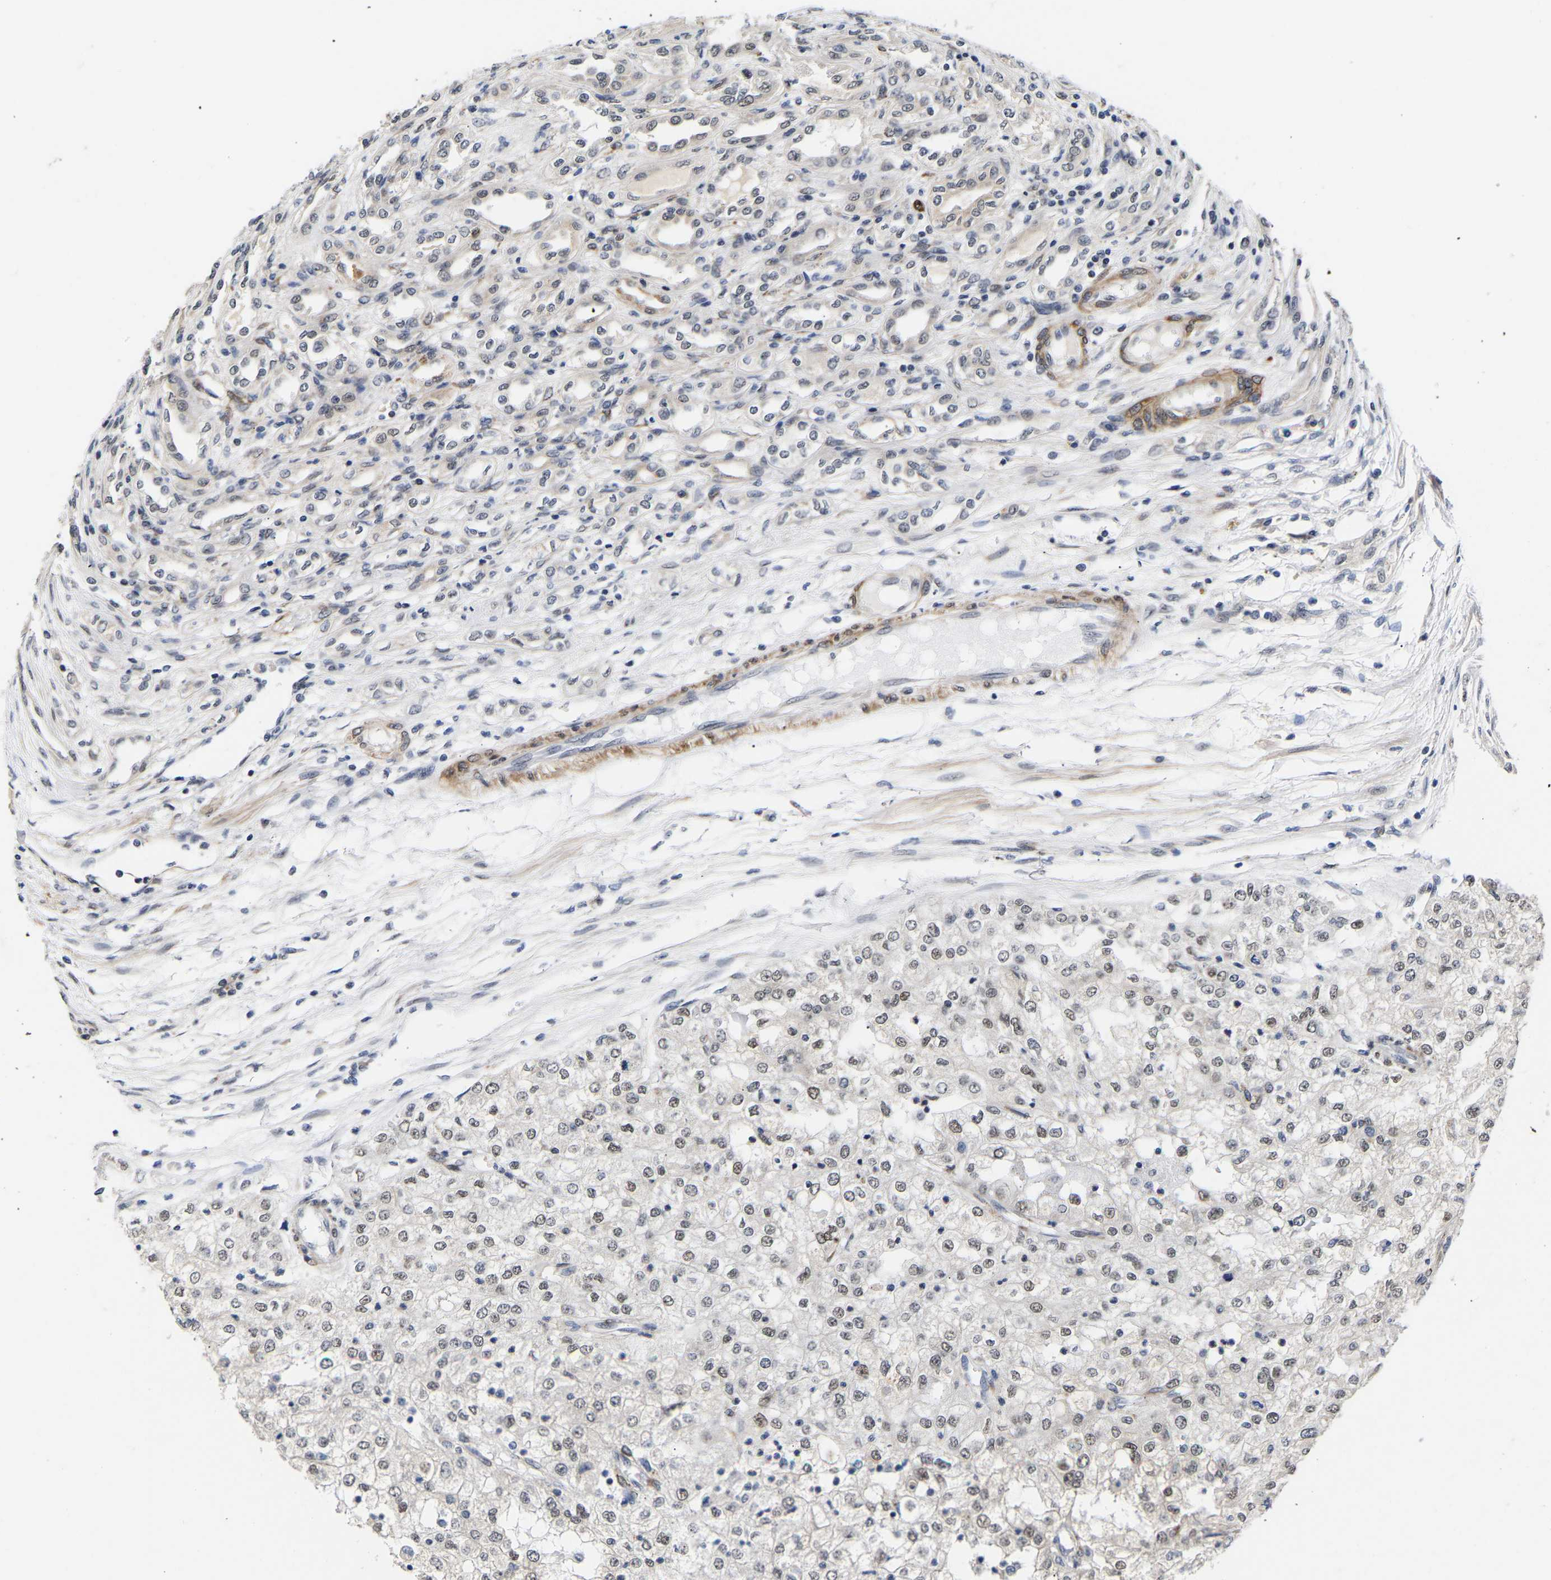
{"staining": {"intensity": "weak", "quantity": "25%-75%", "location": "nuclear"}, "tissue": "renal cancer", "cell_type": "Tumor cells", "image_type": "cancer", "snomed": [{"axis": "morphology", "description": "Adenocarcinoma, NOS"}, {"axis": "topography", "description": "Kidney"}], "caption": "IHC (DAB) staining of renal cancer exhibits weak nuclear protein staining in about 25%-75% of tumor cells.", "gene": "METTL16", "patient": {"sex": "female", "age": 54}}